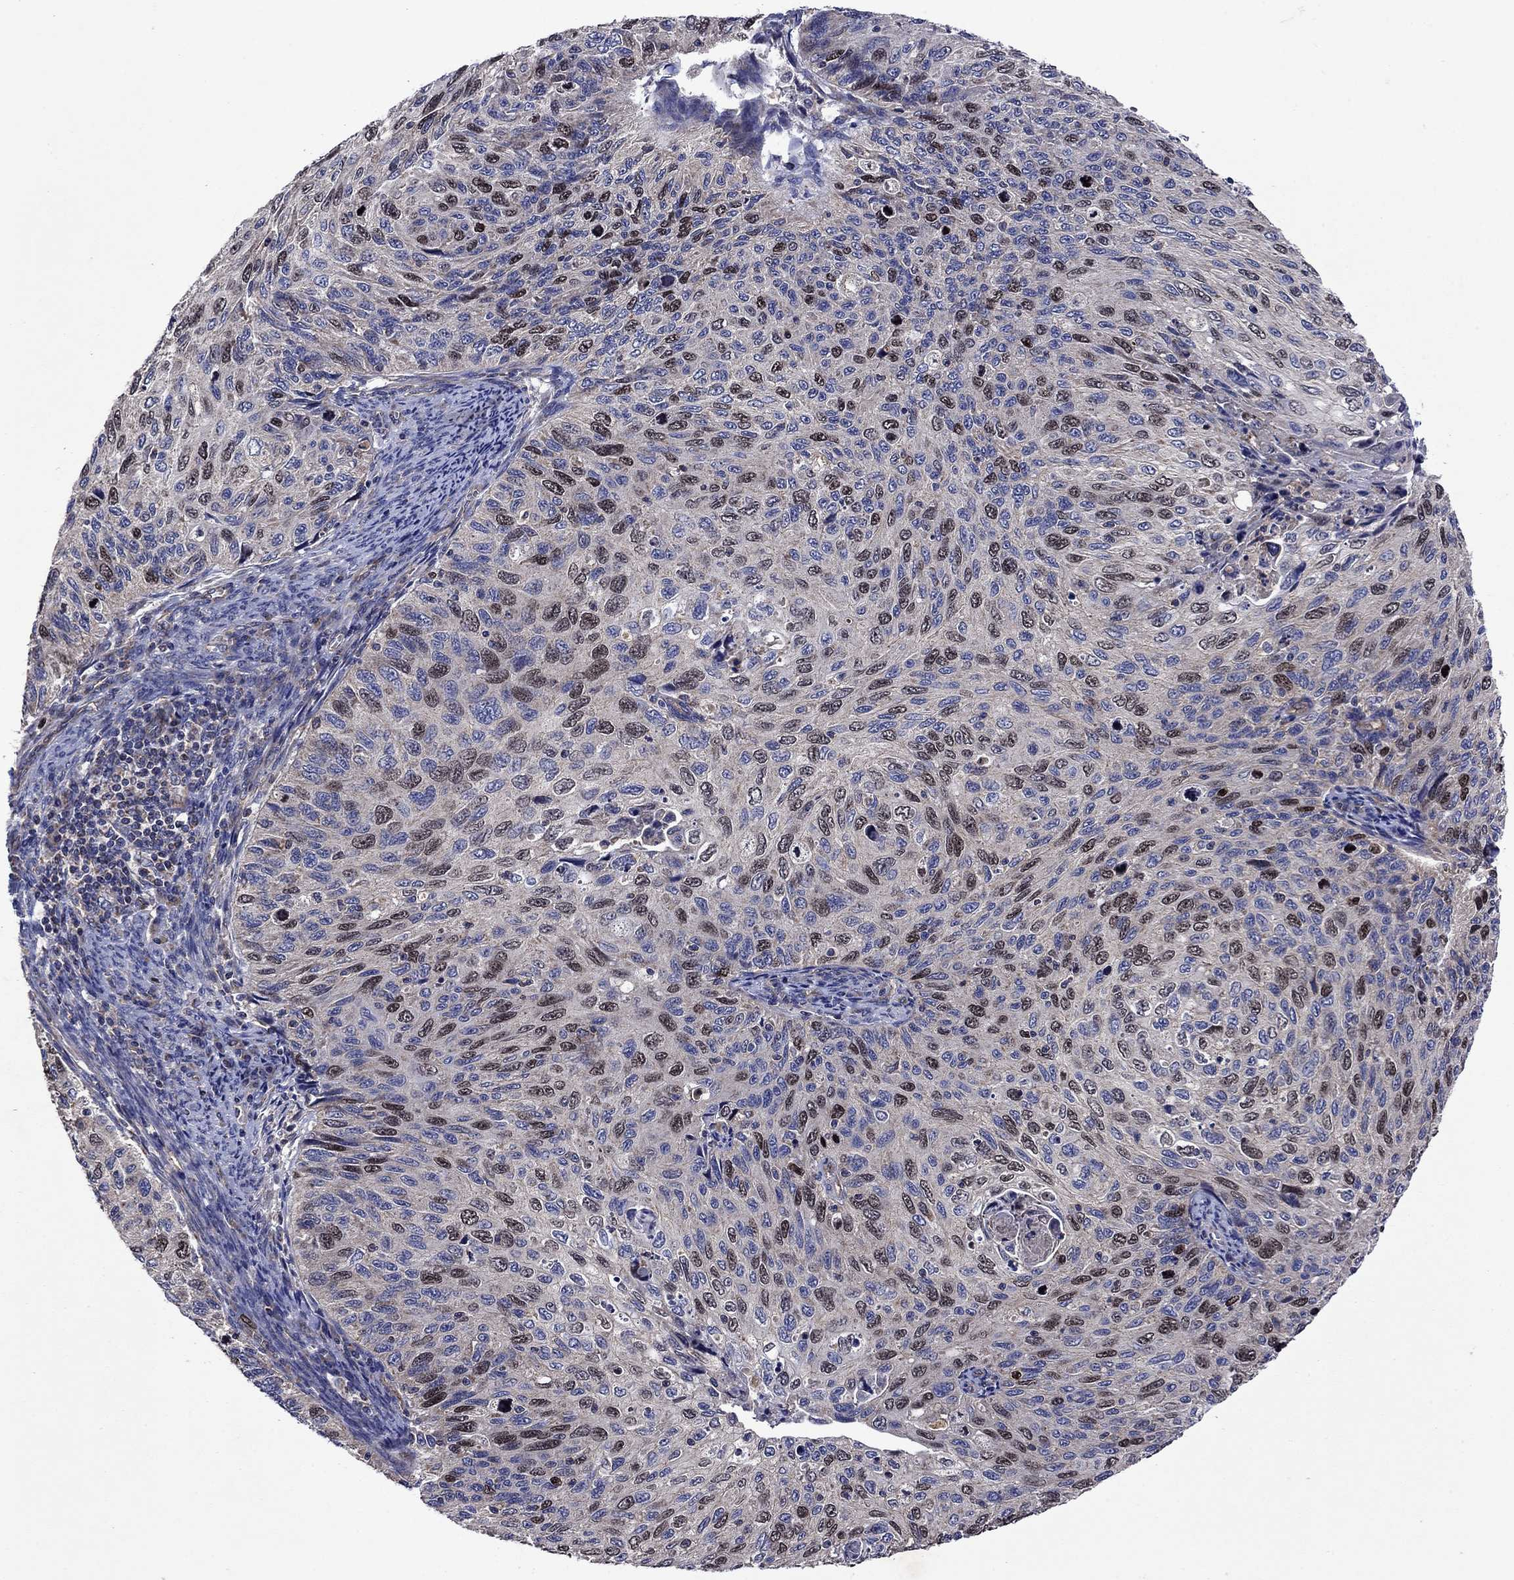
{"staining": {"intensity": "moderate", "quantity": "<25%", "location": "nuclear"}, "tissue": "cervical cancer", "cell_type": "Tumor cells", "image_type": "cancer", "snomed": [{"axis": "morphology", "description": "Squamous cell carcinoma, NOS"}, {"axis": "topography", "description": "Cervix"}], "caption": "Brown immunohistochemical staining in human cervical cancer (squamous cell carcinoma) exhibits moderate nuclear expression in approximately <25% of tumor cells.", "gene": "KIF22", "patient": {"sex": "female", "age": 70}}